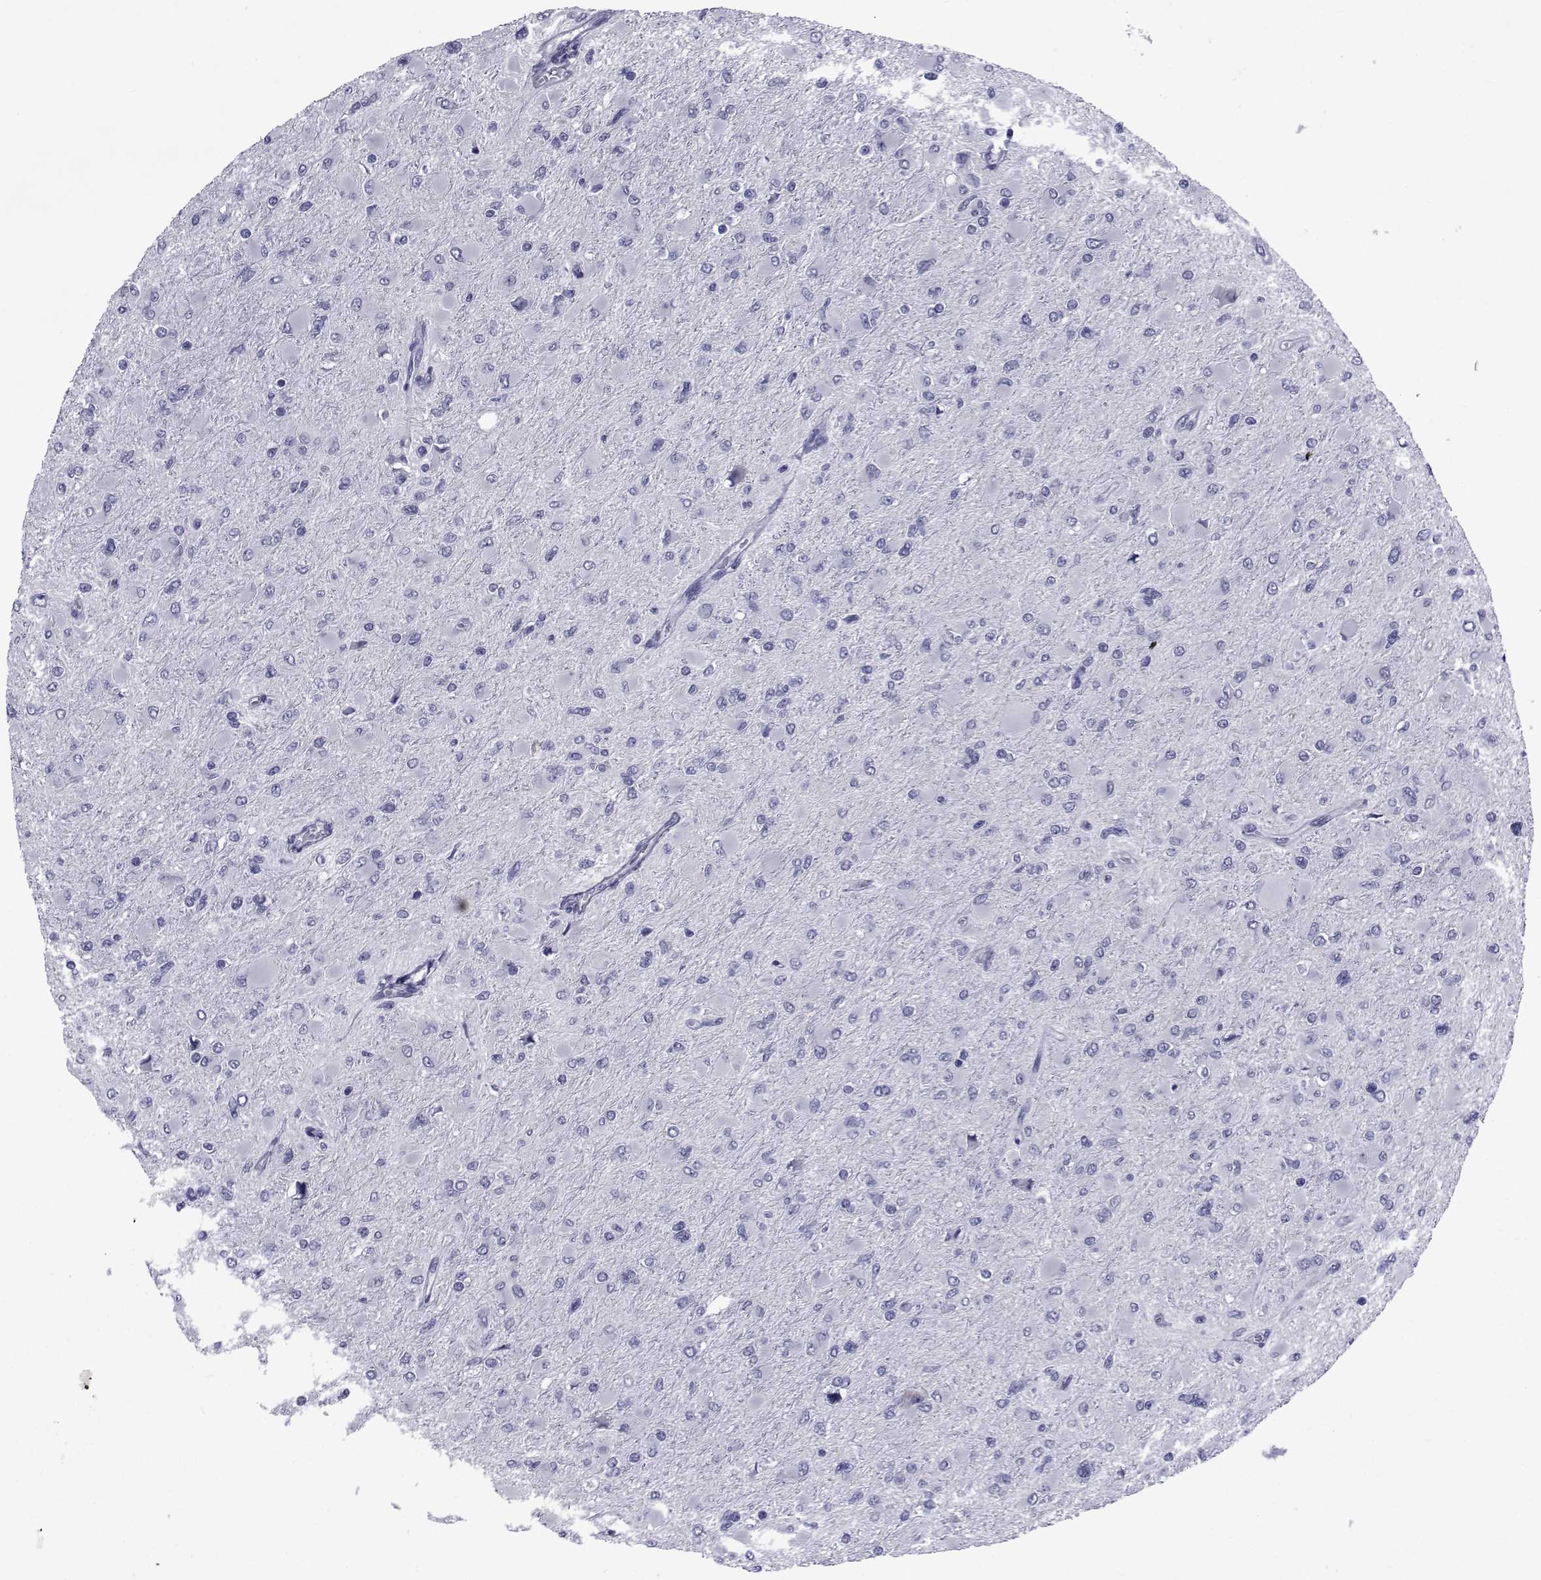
{"staining": {"intensity": "negative", "quantity": "none", "location": "none"}, "tissue": "glioma", "cell_type": "Tumor cells", "image_type": "cancer", "snomed": [{"axis": "morphology", "description": "Glioma, malignant, High grade"}, {"axis": "topography", "description": "Cerebral cortex"}], "caption": "This is an immunohistochemistry histopathology image of high-grade glioma (malignant). There is no staining in tumor cells.", "gene": "GKAP1", "patient": {"sex": "female", "age": 36}}